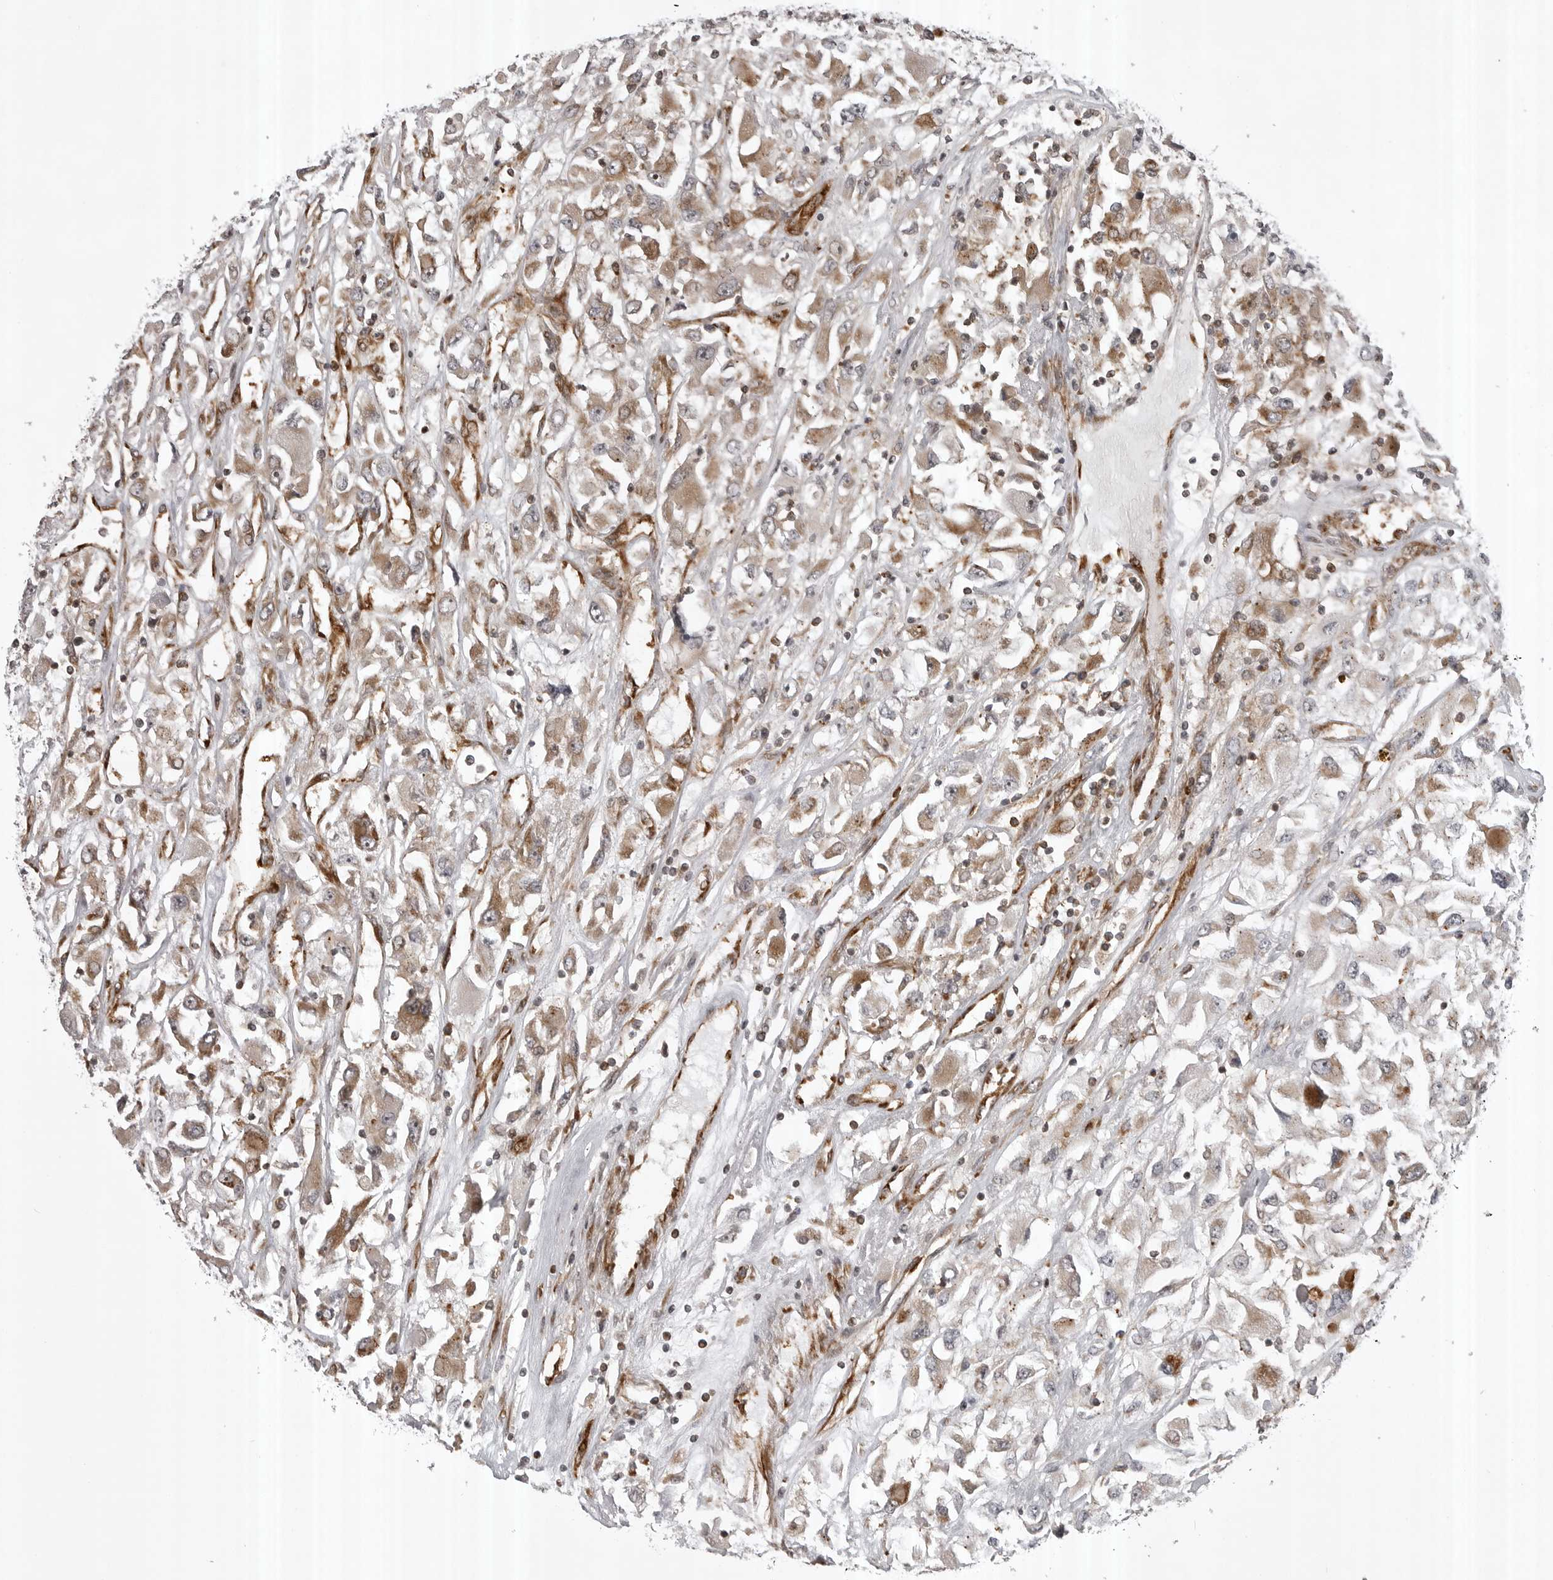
{"staining": {"intensity": "moderate", "quantity": "25%-75%", "location": "cytoplasmic/membranous"}, "tissue": "renal cancer", "cell_type": "Tumor cells", "image_type": "cancer", "snomed": [{"axis": "morphology", "description": "Adenocarcinoma, NOS"}, {"axis": "topography", "description": "Kidney"}], "caption": "Immunohistochemical staining of human renal cancer demonstrates medium levels of moderate cytoplasmic/membranous expression in about 25%-75% of tumor cells.", "gene": "ABL1", "patient": {"sex": "female", "age": 52}}